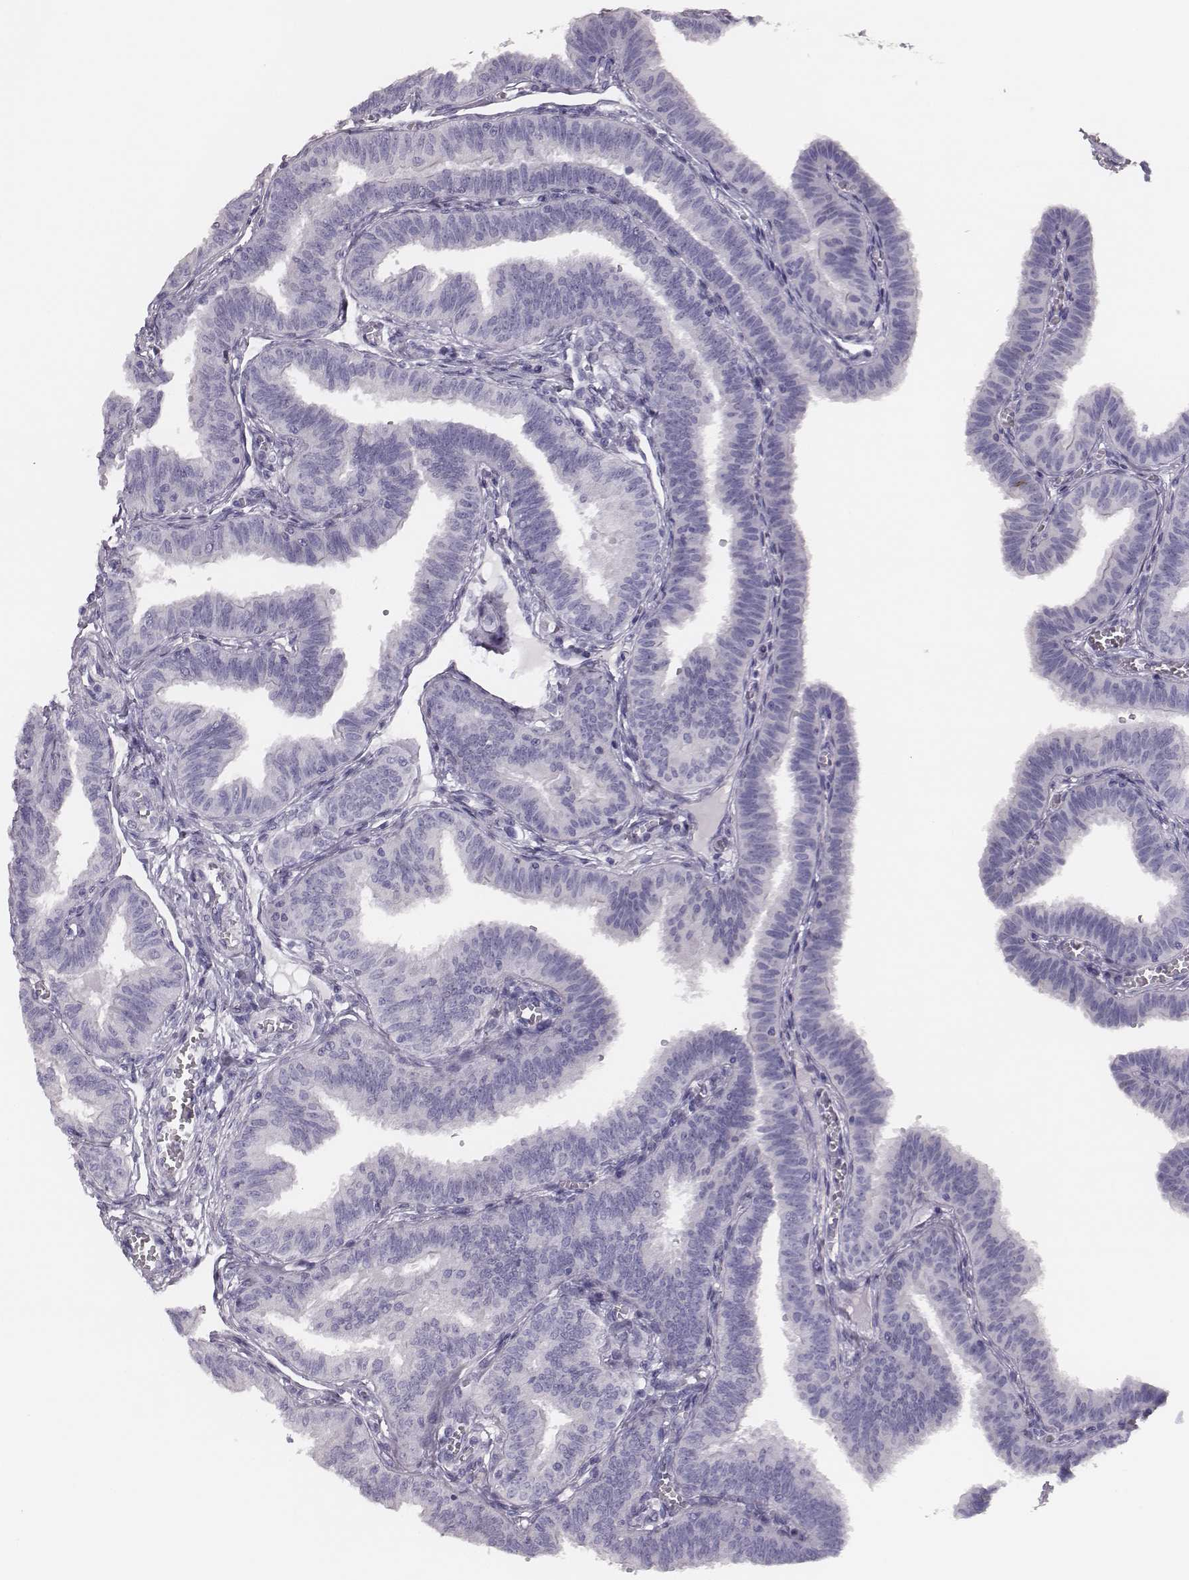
{"staining": {"intensity": "negative", "quantity": "none", "location": "none"}, "tissue": "fallopian tube", "cell_type": "Glandular cells", "image_type": "normal", "snomed": [{"axis": "morphology", "description": "Normal tissue, NOS"}, {"axis": "topography", "description": "Fallopian tube"}], "caption": "Immunohistochemistry (IHC) of benign human fallopian tube demonstrates no expression in glandular cells. (Brightfield microscopy of DAB (3,3'-diaminobenzidine) immunohistochemistry (IHC) at high magnification).", "gene": "H1", "patient": {"sex": "female", "age": 25}}